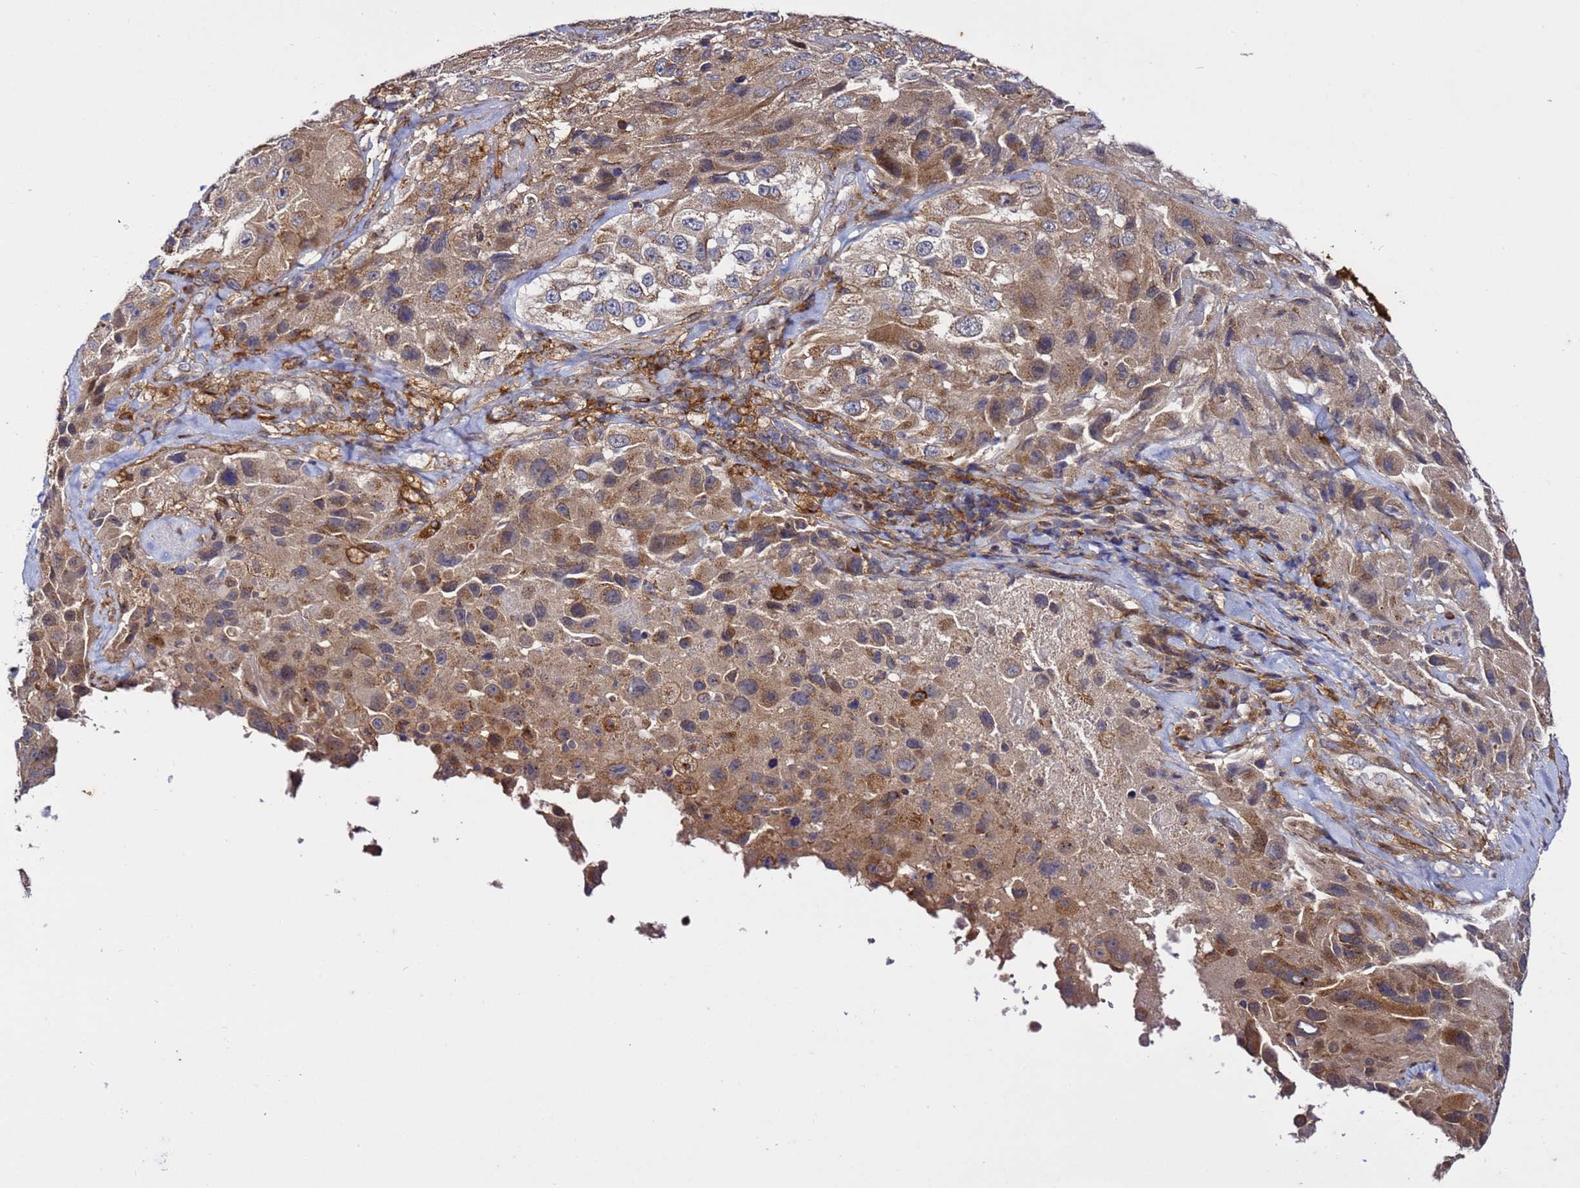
{"staining": {"intensity": "moderate", "quantity": ">75%", "location": "cytoplasmic/membranous"}, "tissue": "melanoma", "cell_type": "Tumor cells", "image_type": "cancer", "snomed": [{"axis": "morphology", "description": "Malignant melanoma, Metastatic site"}, {"axis": "topography", "description": "Lymph node"}], "caption": "IHC of human melanoma displays medium levels of moderate cytoplasmic/membranous expression in about >75% of tumor cells. The protein of interest is stained brown, and the nuclei are stained in blue (DAB (3,3'-diaminobenzidine) IHC with brightfield microscopy, high magnification).", "gene": "TMEM176B", "patient": {"sex": "male", "age": 62}}